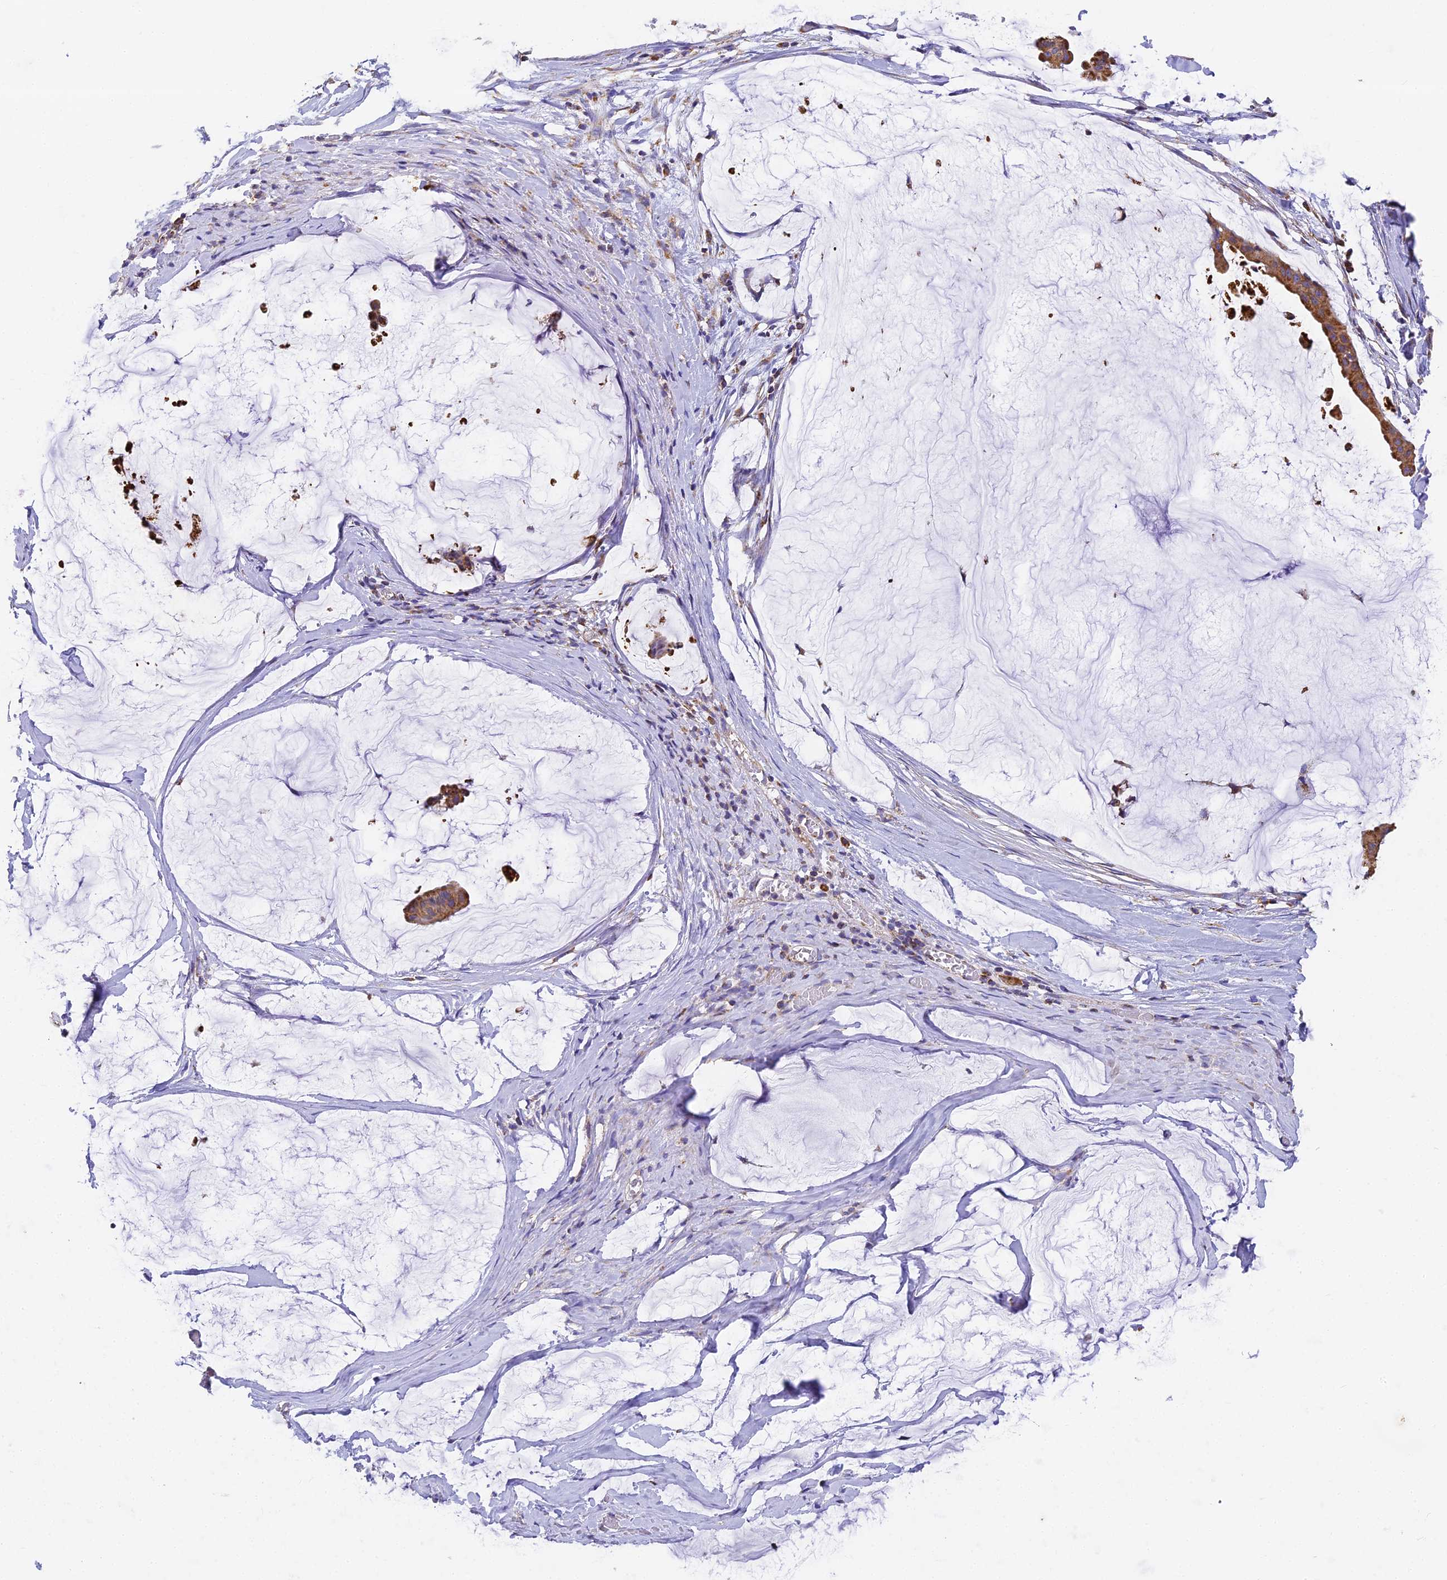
{"staining": {"intensity": "moderate", "quantity": ">75%", "location": "cytoplasmic/membranous"}, "tissue": "ovarian cancer", "cell_type": "Tumor cells", "image_type": "cancer", "snomed": [{"axis": "morphology", "description": "Cystadenocarcinoma, mucinous, NOS"}, {"axis": "topography", "description": "Ovary"}], "caption": "Ovarian cancer tissue displays moderate cytoplasmic/membranous expression in approximately >75% of tumor cells, visualized by immunohistochemistry.", "gene": "COX6C", "patient": {"sex": "female", "age": 73}}